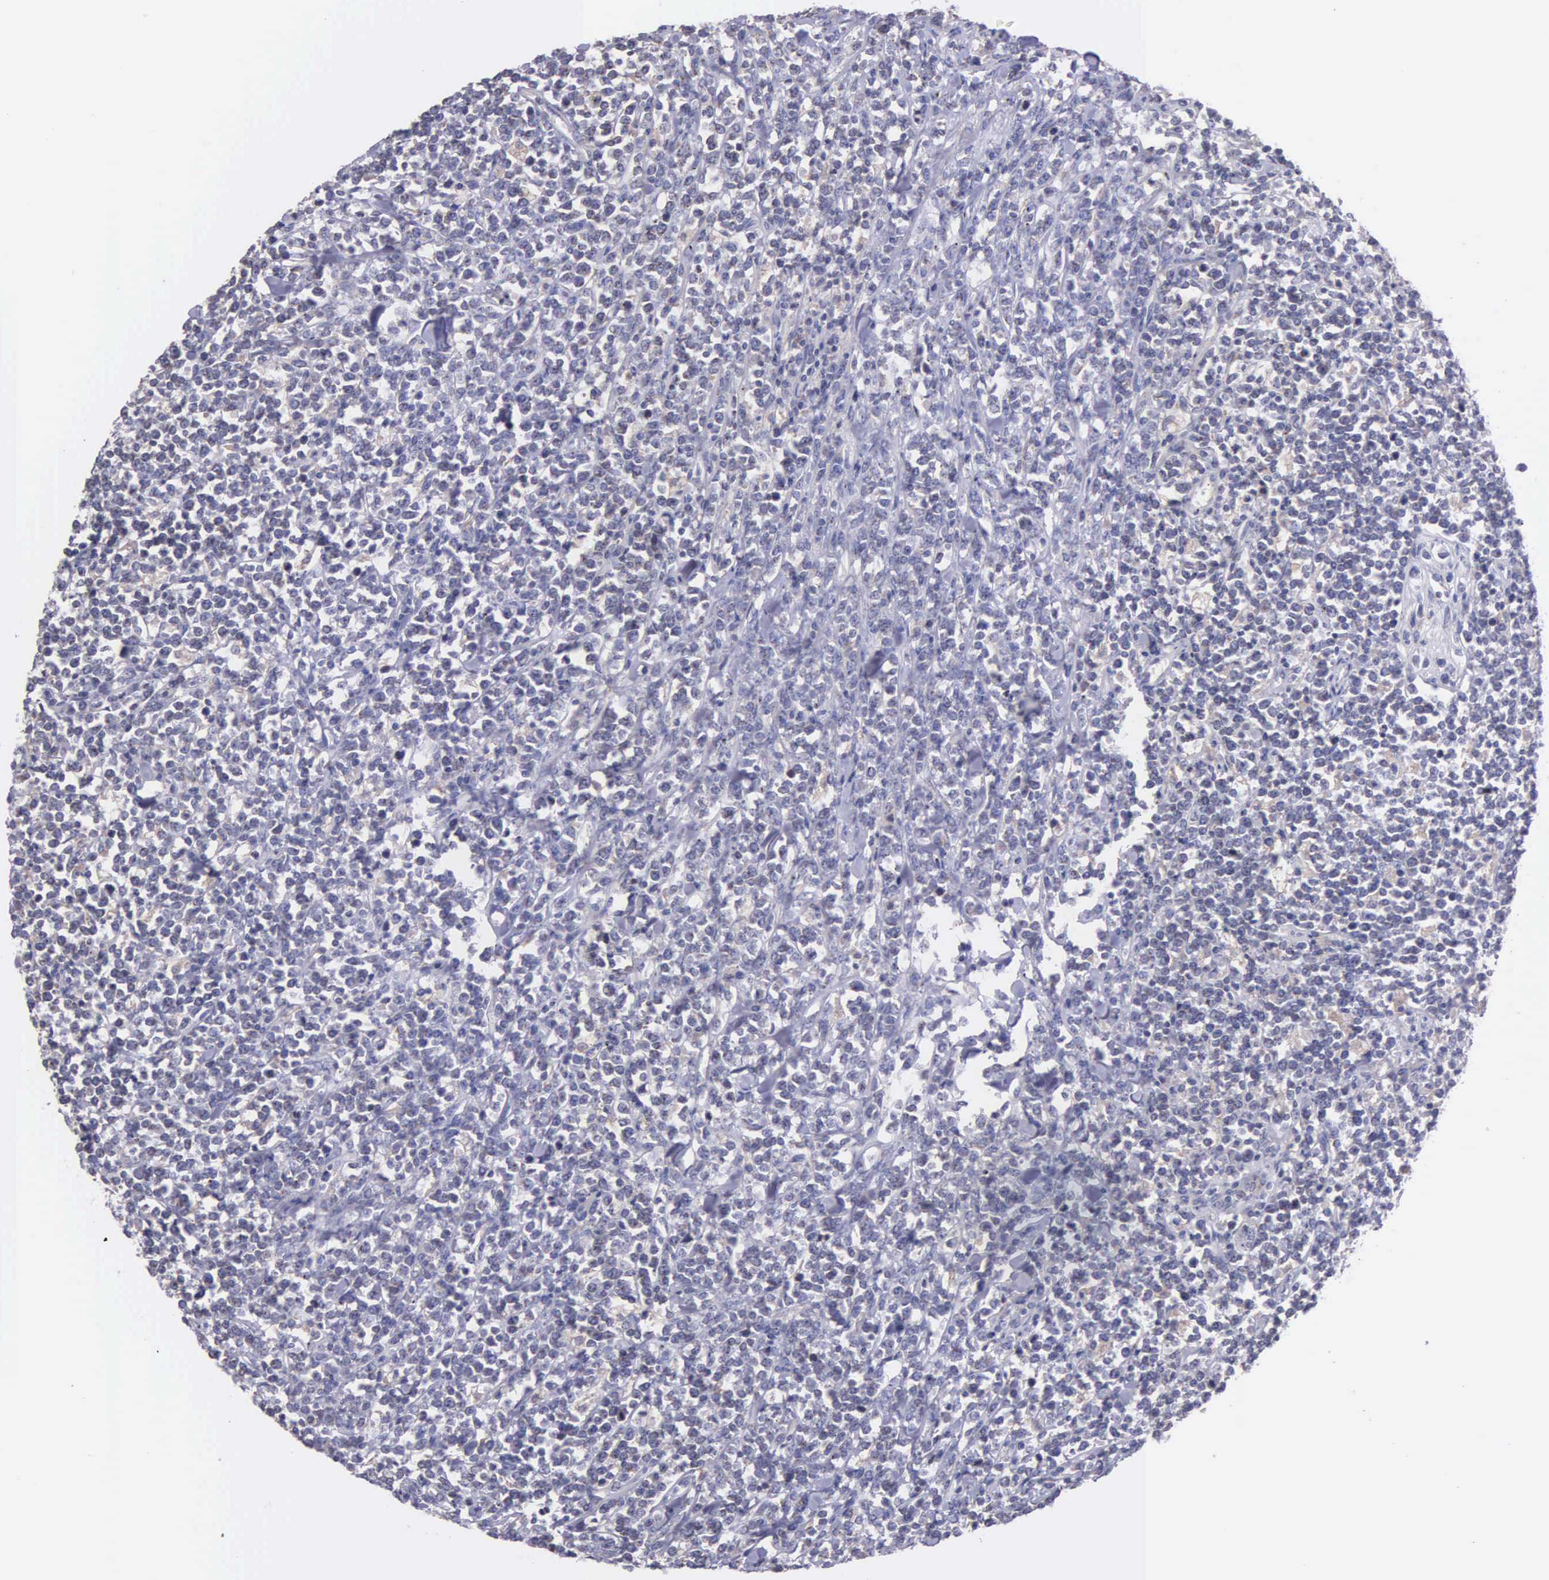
{"staining": {"intensity": "negative", "quantity": "none", "location": "none"}, "tissue": "lymphoma", "cell_type": "Tumor cells", "image_type": "cancer", "snomed": [{"axis": "morphology", "description": "Malignant lymphoma, non-Hodgkin's type, High grade"}, {"axis": "topography", "description": "Small intestine"}, {"axis": "topography", "description": "Colon"}], "caption": "The IHC image has no significant expression in tumor cells of malignant lymphoma, non-Hodgkin's type (high-grade) tissue.", "gene": "MIA2", "patient": {"sex": "male", "age": 8}}